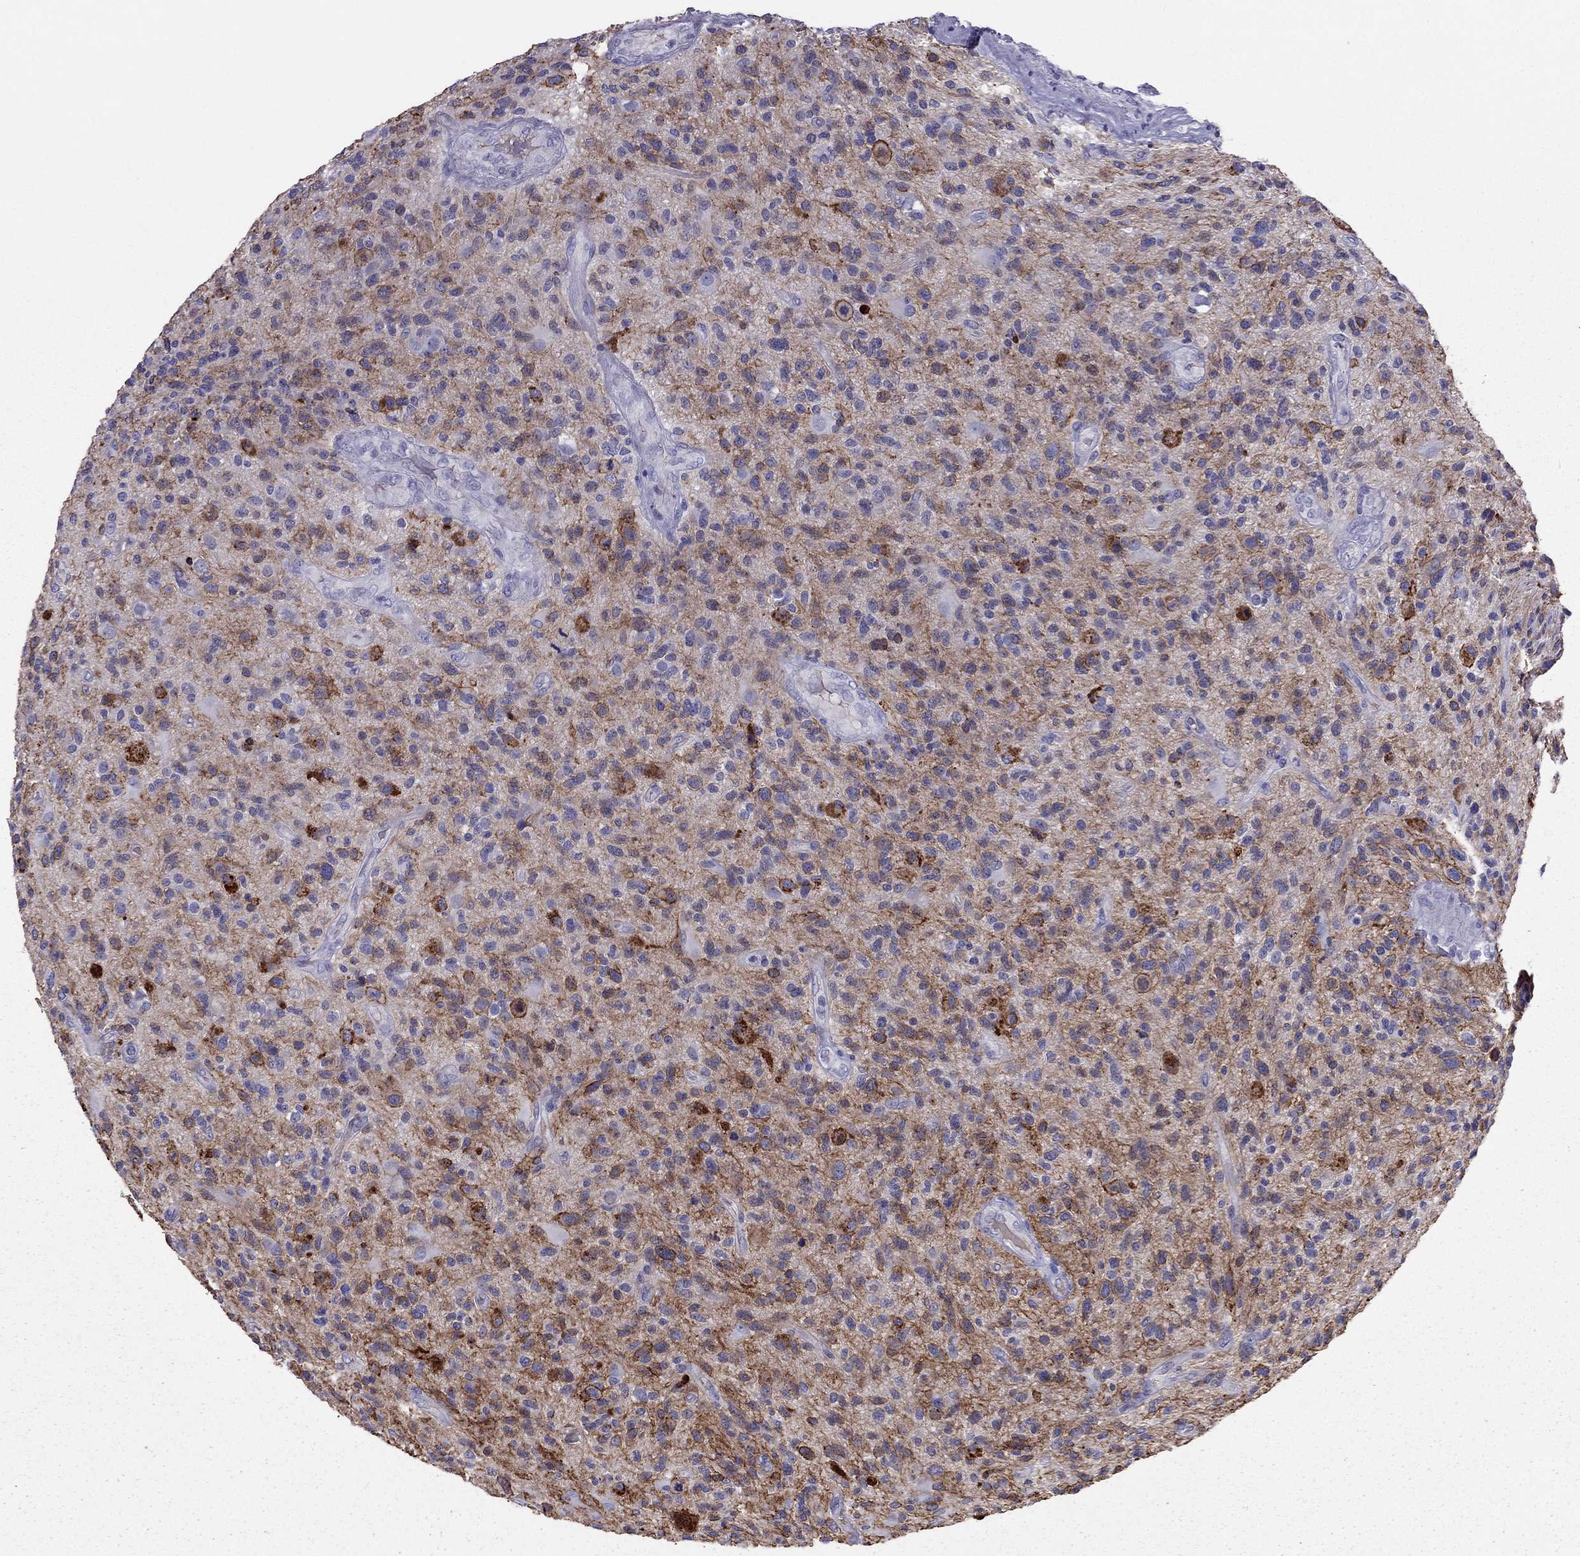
{"staining": {"intensity": "negative", "quantity": "none", "location": "none"}, "tissue": "glioma", "cell_type": "Tumor cells", "image_type": "cancer", "snomed": [{"axis": "morphology", "description": "Glioma, malignant, High grade"}, {"axis": "topography", "description": "Brain"}], "caption": "Immunohistochemistry (IHC) histopathology image of human high-grade glioma (malignant) stained for a protein (brown), which demonstrates no staining in tumor cells. (DAB (3,3'-diaminobenzidine) immunohistochemistry, high magnification).", "gene": "TBC1D21", "patient": {"sex": "male", "age": 47}}